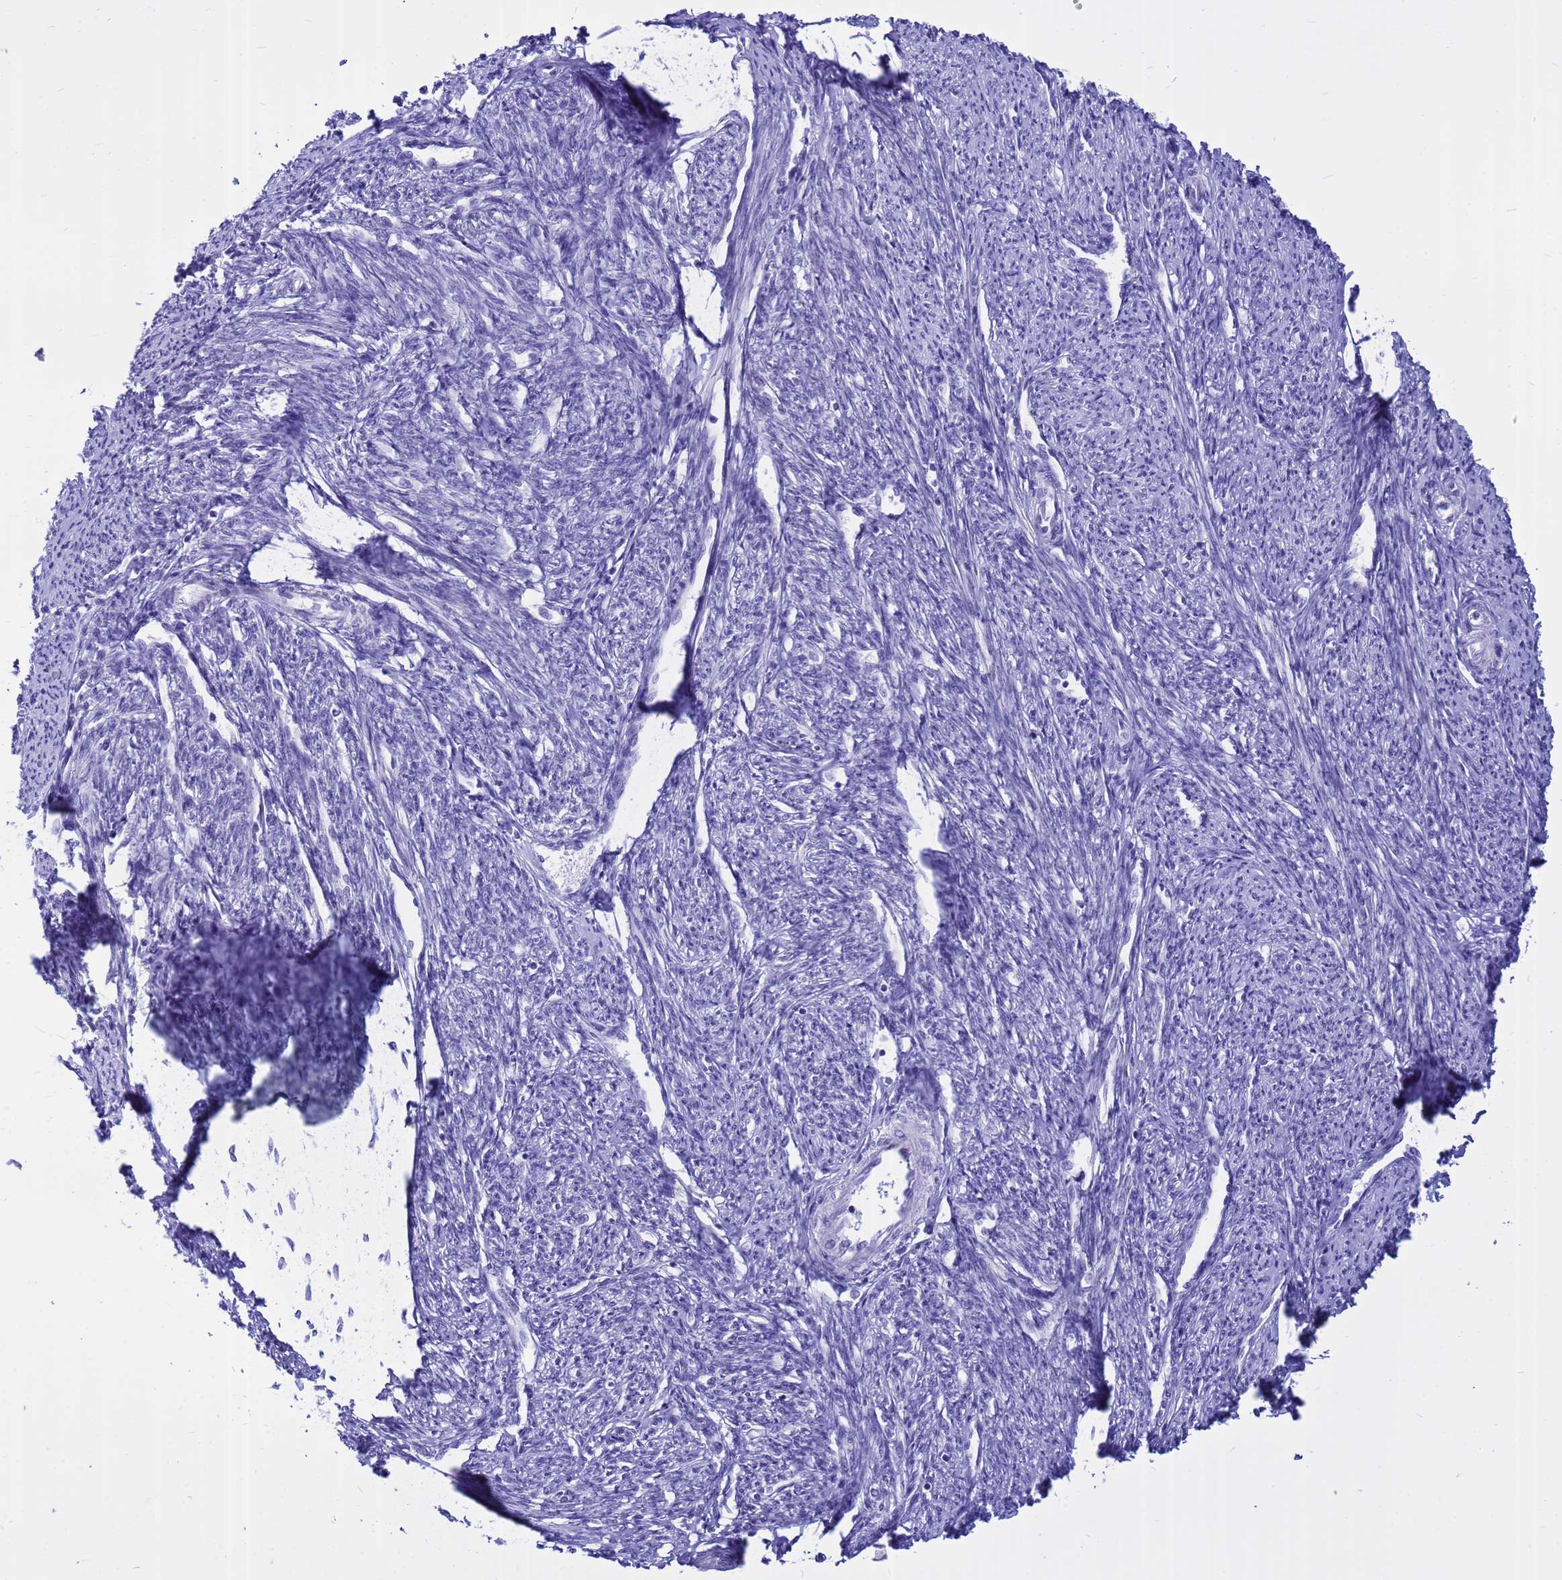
{"staining": {"intensity": "negative", "quantity": "none", "location": "none"}, "tissue": "smooth muscle", "cell_type": "Smooth muscle cells", "image_type": "normal", "snomed": [{"axis": "morphology", "description": "Normal tissue, NOS"}, {"axis": "topography", "description": "Smooth muscle"}, {"axis": "topography", "description": "Uterus"}], "caption": "Smooth muscle stained for a protein using IHC demonstrates no staining smooth muscle cells.", "gene": "DMRTC2", "patient": {"sex": "female", "age": 59}}